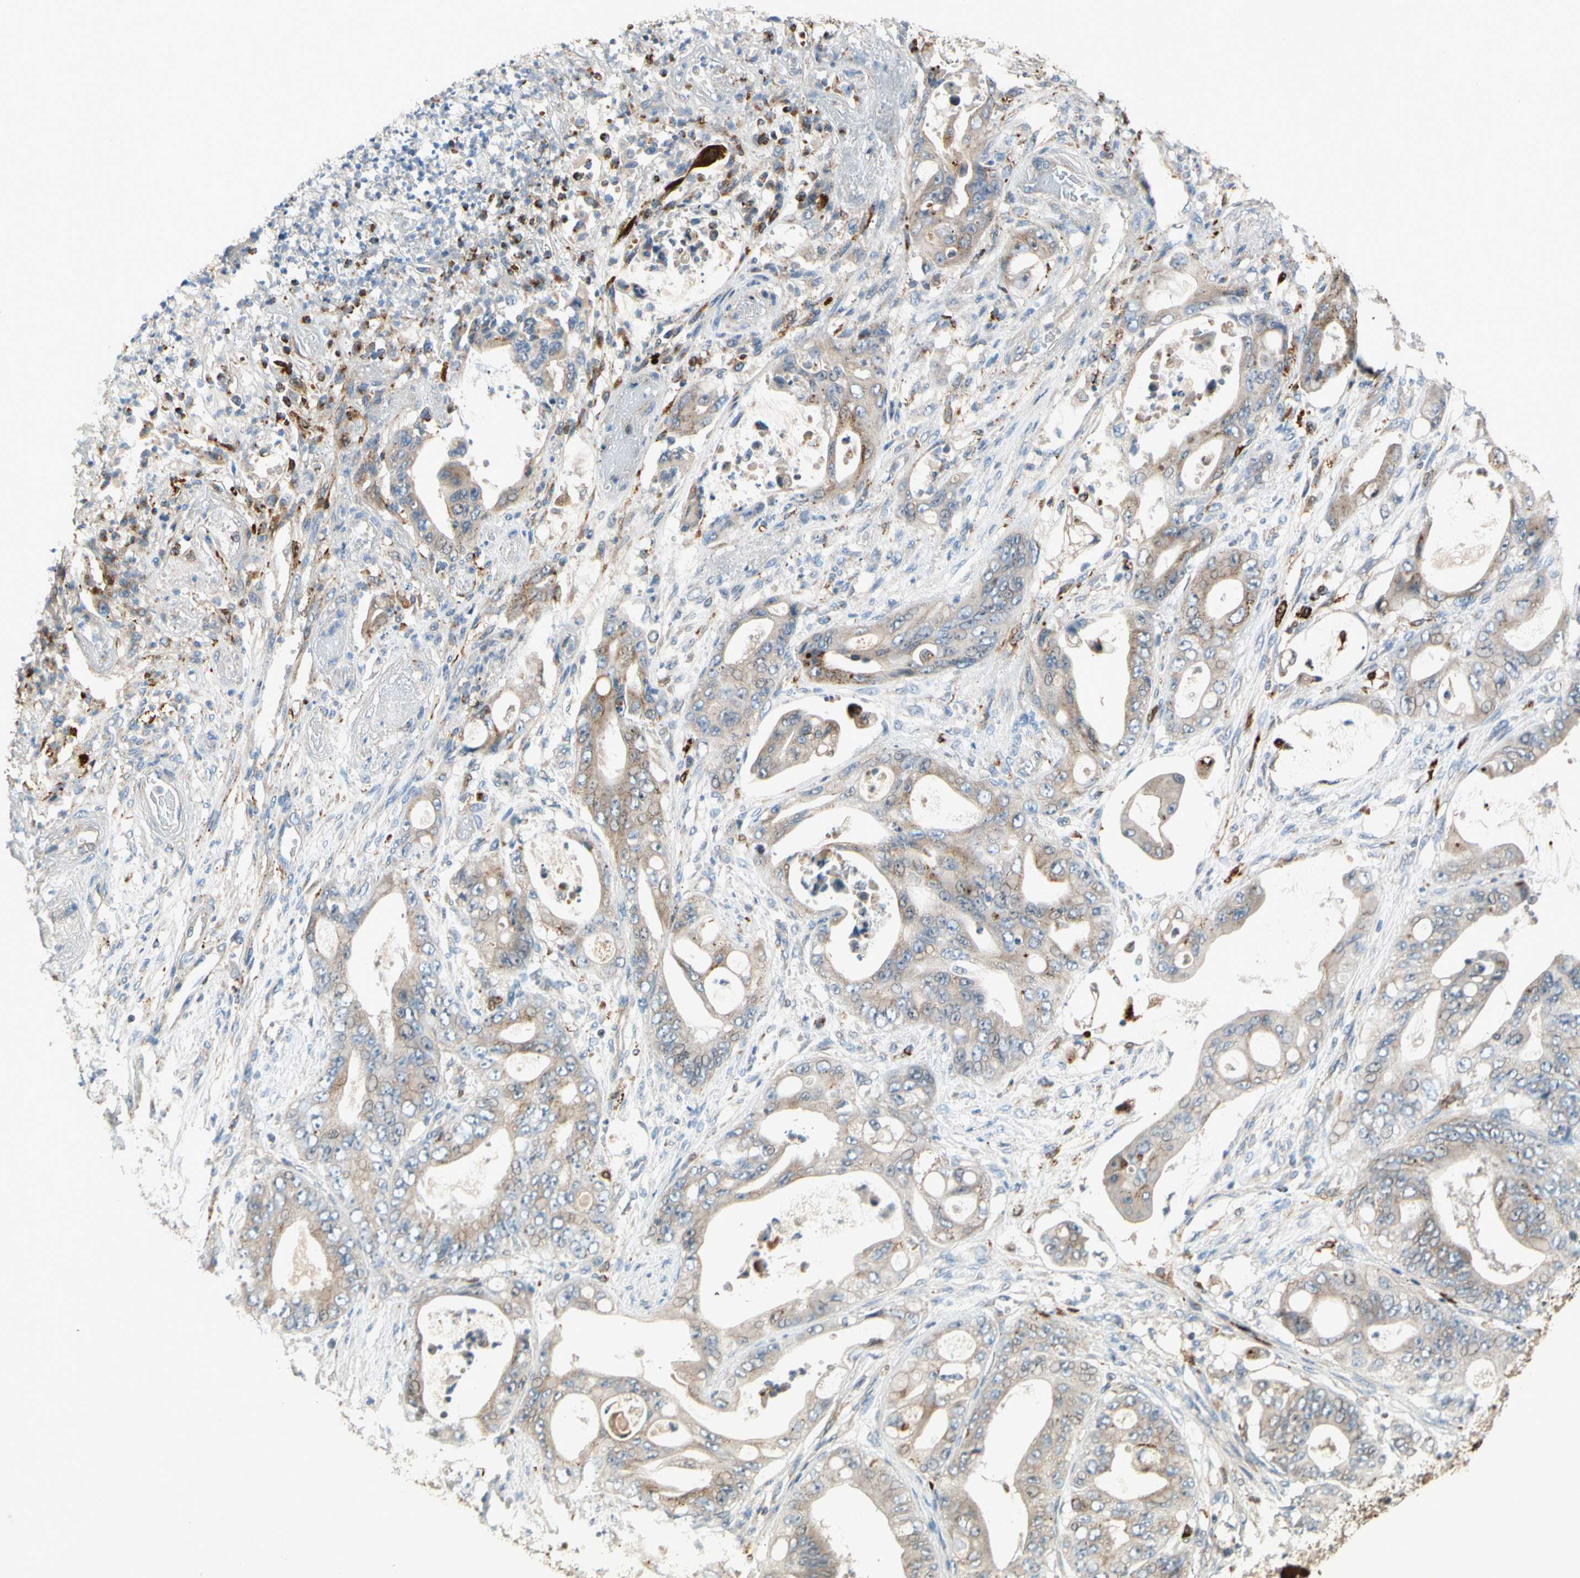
{"staining": {"intensity": "weak", "quantity": "<25%", "location": "cytoplasmic/membranous"}, "tissue": "stomach cancer", "cell_type": "Tumor cells", "image_type": "cancer", "snomed": [{"axis": "morphology", "description": "Adenocarcinoma, NOS"}, {"axis": "topography", "description": "Stomach"}], "caption": "A high-resolution histopathology image shows immunohistochemistry staining of stomach cancer, which demonstrates no significant positivity in tumor cells. (Brightfield microscopy of DAB (3,3'-diaminobenzidine) IHC at high magnification).", "gene": "GM2A", "patient": {"sex": "female", "age": 73}}